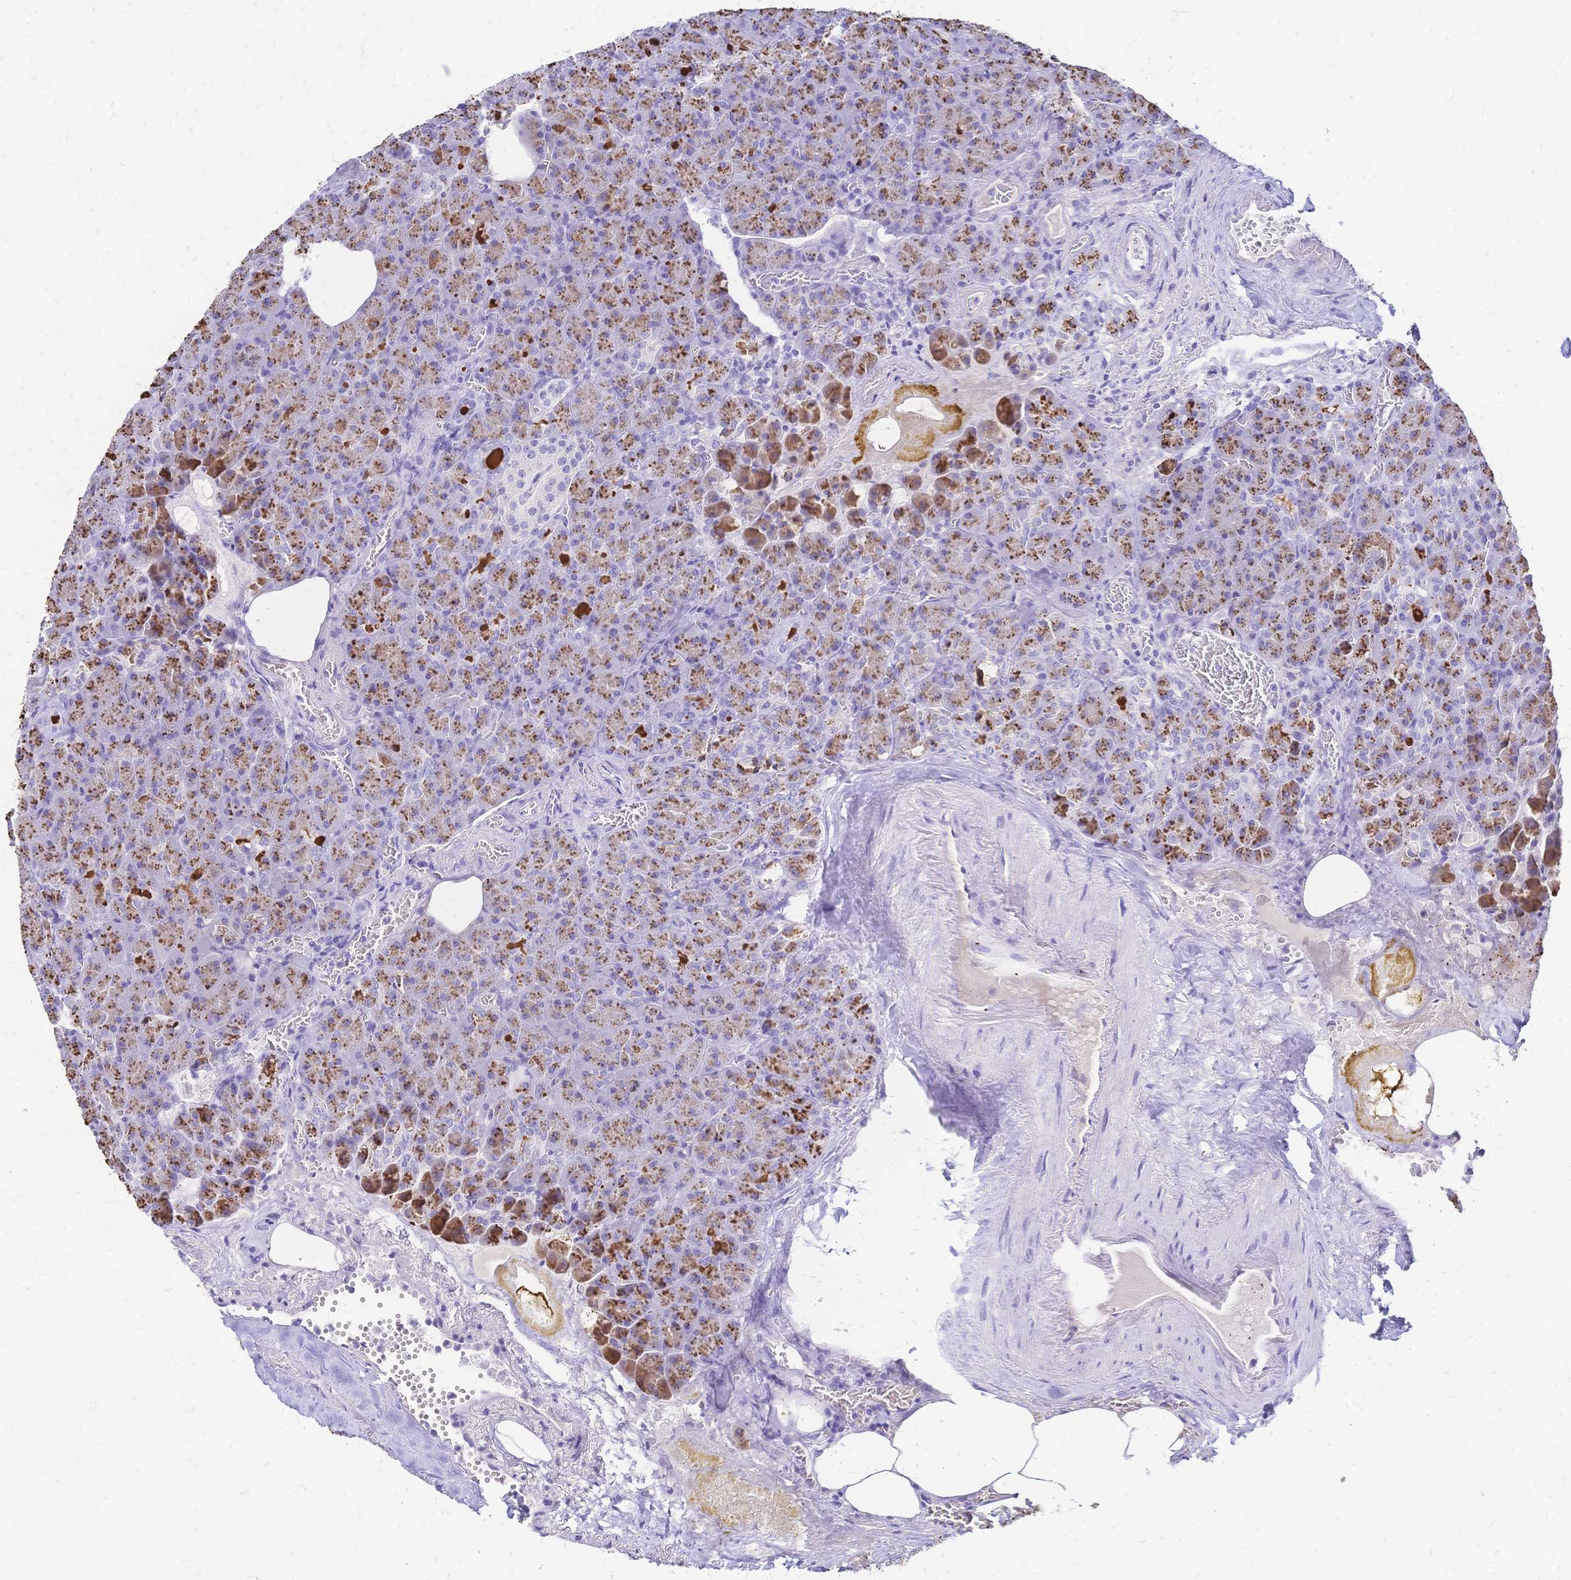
{"staining": {"intensity": "moderate", "quantity": ">75%", "location": "cytoplasmic/membranous"}, "tissue": "pancreas", "cell_type": "Exocrine glandular cells", "image_type": "normal", "snomed": [{"axis": "morphology", "description": "Normal tissue, NOS"}, {"axis": "topography", "description": "Pancreas"}], "caption": "Immunohistochemical staining of unremarkable human pancreas displays medium levels of moderate cytoplasmic/membranous positivity in approximately >75% of exocrine glandular cells. The protein of interest is shown in brown color, while the nuclei are stained blue.", "gene": "FA2H", "patient": {"sex": "female", "age": 74}}